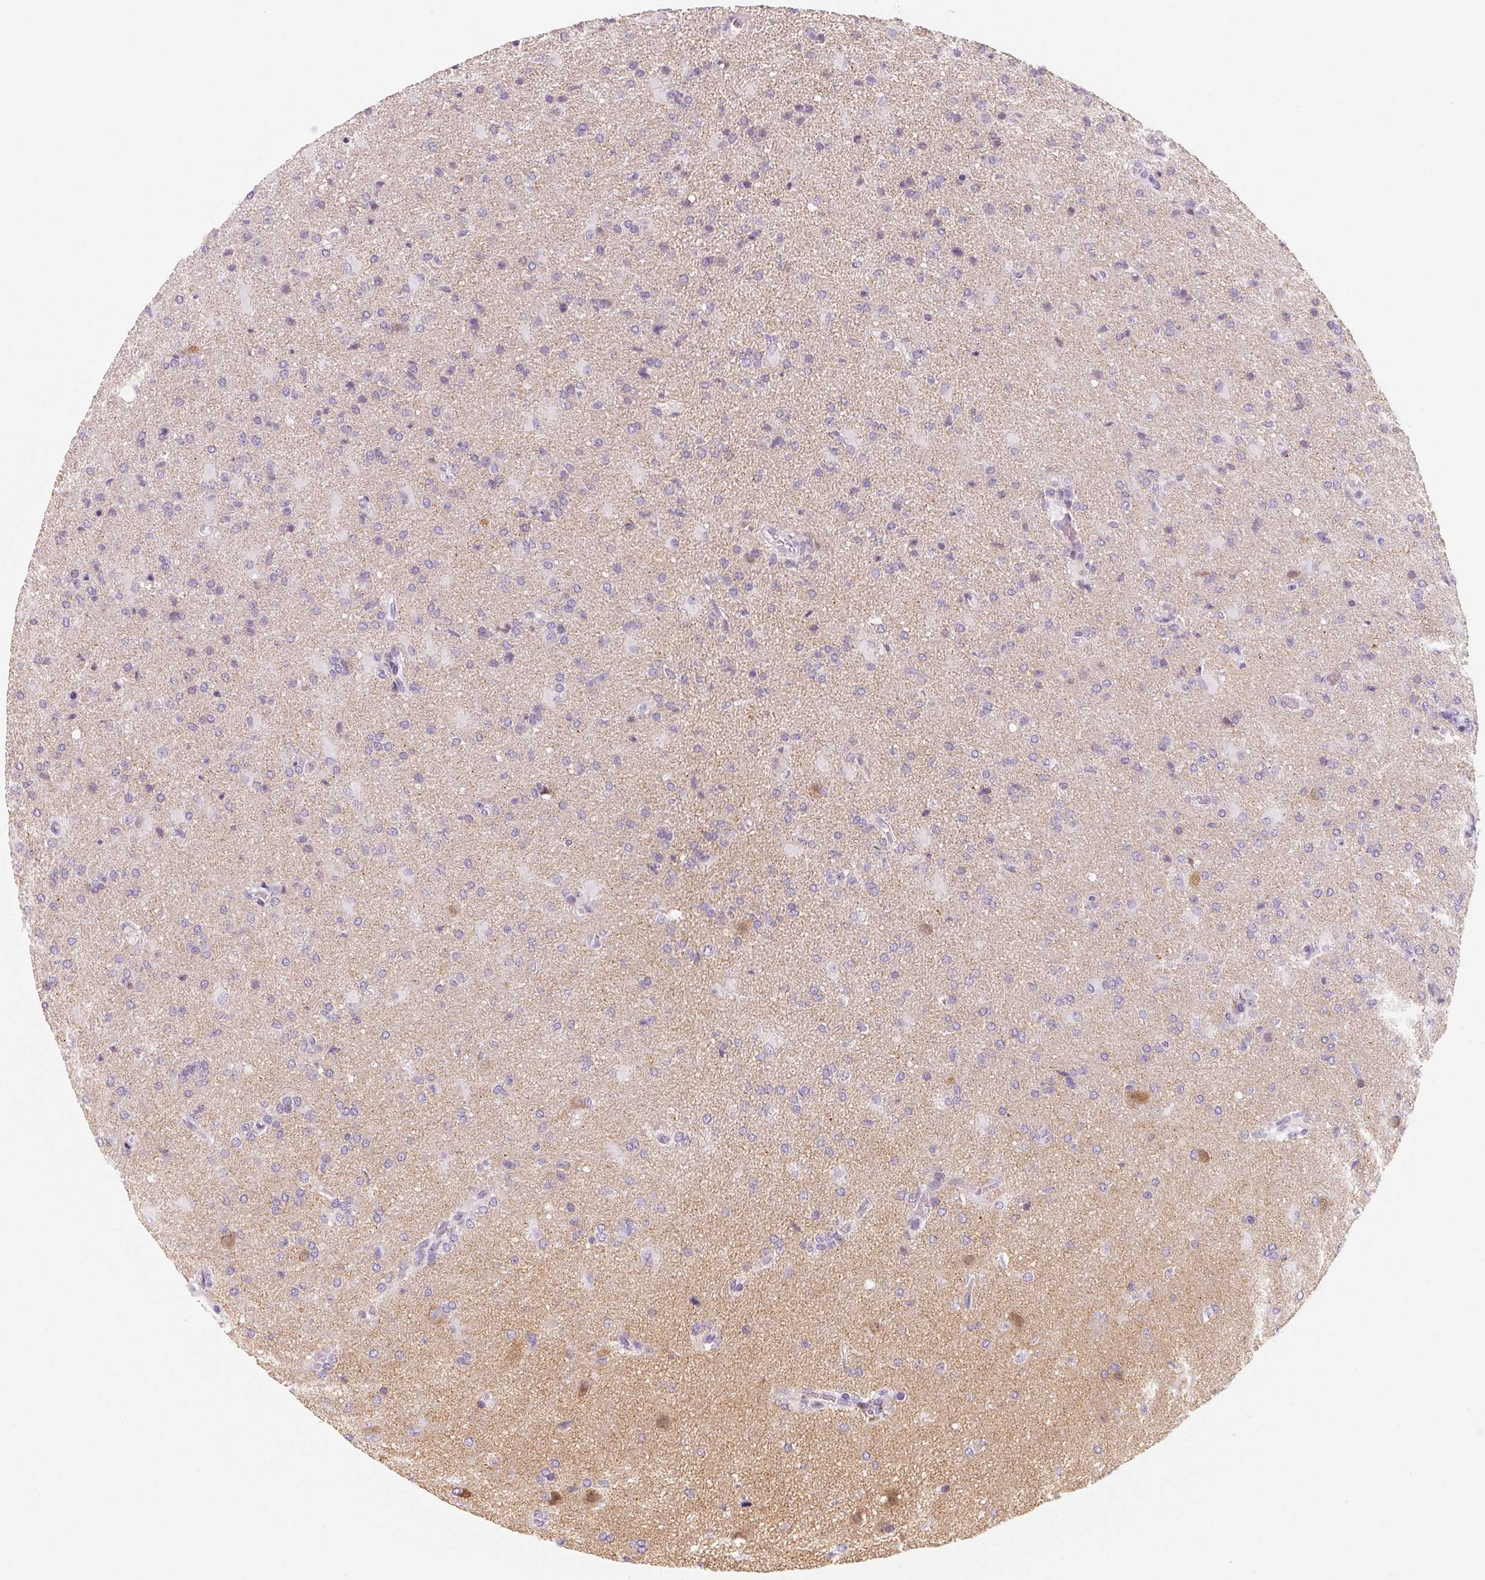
{"staining": {"intensity": "negative", "quantity": "none", "location": "none"}, "tissue": "glioma", "cell_type": "Tumor cells", "image_type": "cancer", "snomed": [{"axis": "morphology", "description": "Glioma, malignant, High grade"}, {"axis": "topography", "description": "Brain"}], "caption": "This is a photomicrograph of immunohistochemistry (IHC) staining of malignant glioma (high-grade), which shows no expression in tumor cells.", "gene": "SH3GL2", "patient": {"sex": "male", "age": 68}}